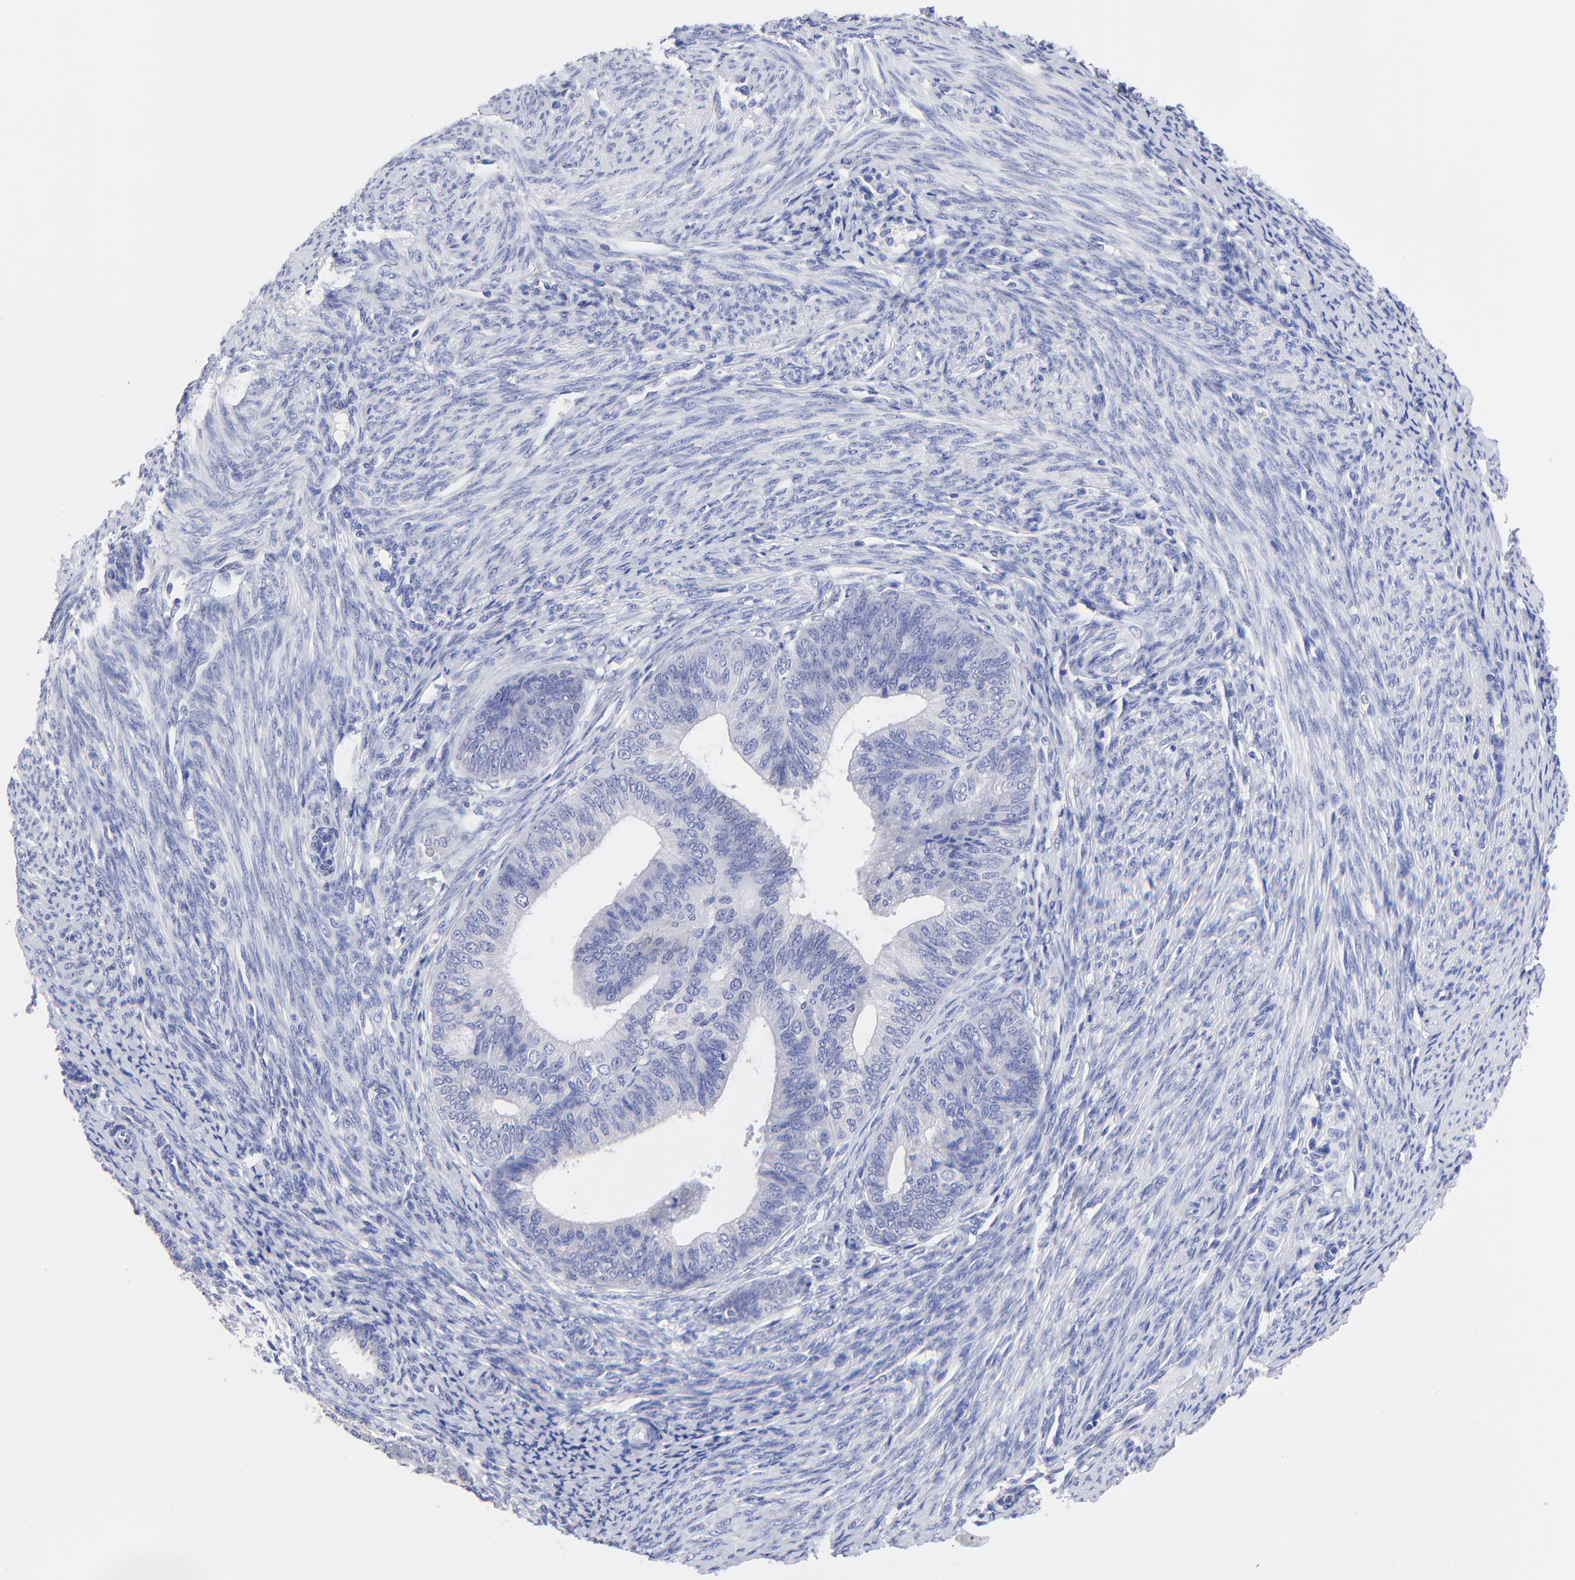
{"staining": {"intensity": "negative", "quantity": "none", "location": "none"}, "tissue": "endometrial cancer", "cell_type": "Tumor cells", "image_type": "cancer", "snomed": [{"axis": "morphology", "description": "Adenocarcinoma, NOS"}, {"axis": "topography", "description": "Endometrium"}], "caption": "Tumor cells are negative for brown protein staining in endometrial cancer.", "gene": "RAB3A", "patient": {"sex": "female", "age": 63}}